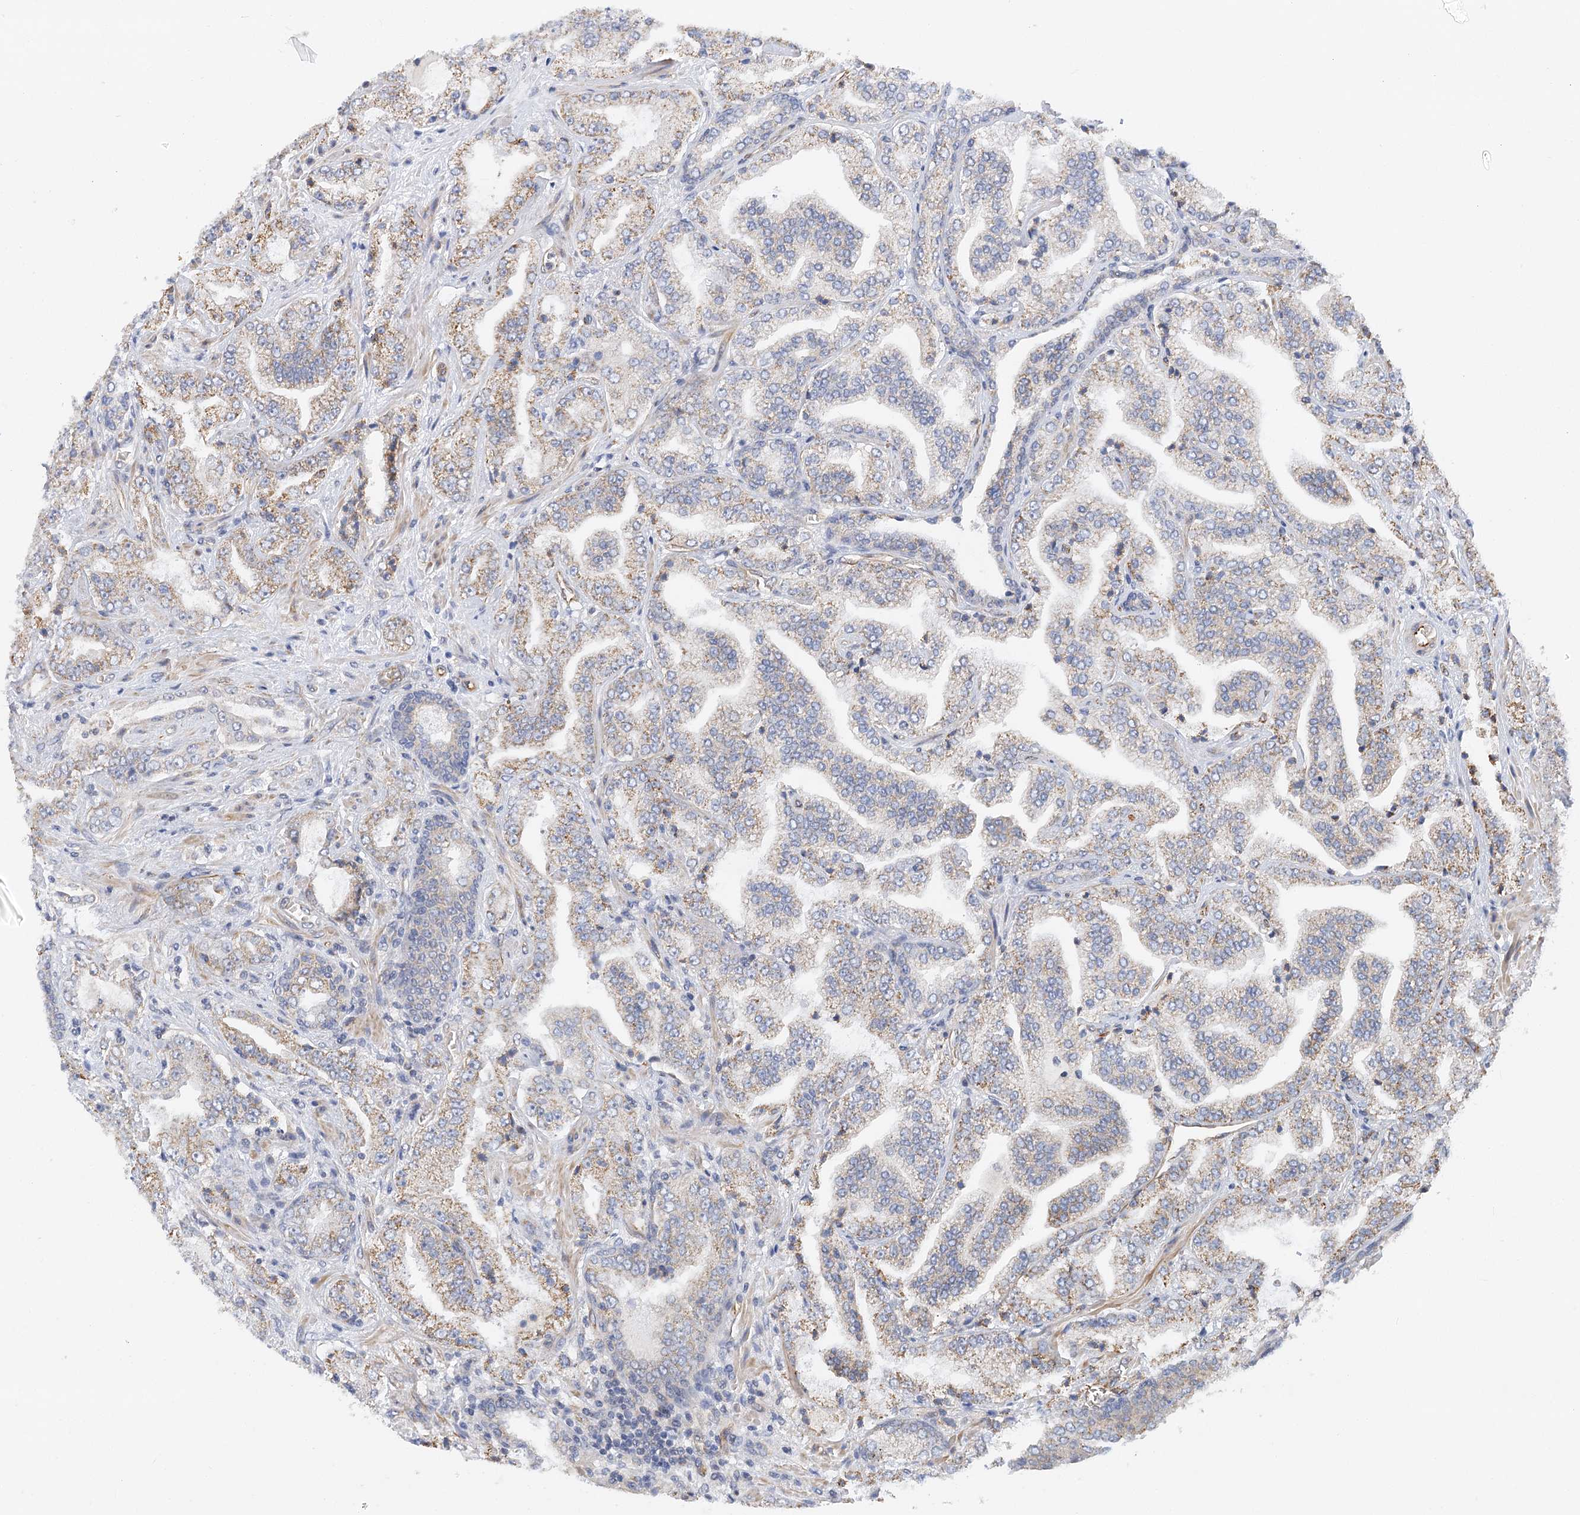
{"staining": {"intensity": "weak", "quantity": ">75%", "location": "cytoplasmic/membranous"}, "tissue": "prostate cancer", "cell_type": "Tumor cells", "image_type": "cancer", "snomed": [{"axis": "morphology", "description": "Adenocarcinoma, High grade"}, {"axis": "topography", "description": "Prostate"}], "caption": "Immunohistochemistry (IHC) micrograph of neoplastic tissue: human prostate high-grade adenocarcinoma stained using IHC shows low levels of weak protein expression localized specifically in the cytoplasmic/membranous of tumor cells, appearing as a cytoplasmic/membranous brown color.", "gene": "NELL2", "patient": {"sex": "male", "age": 64}}